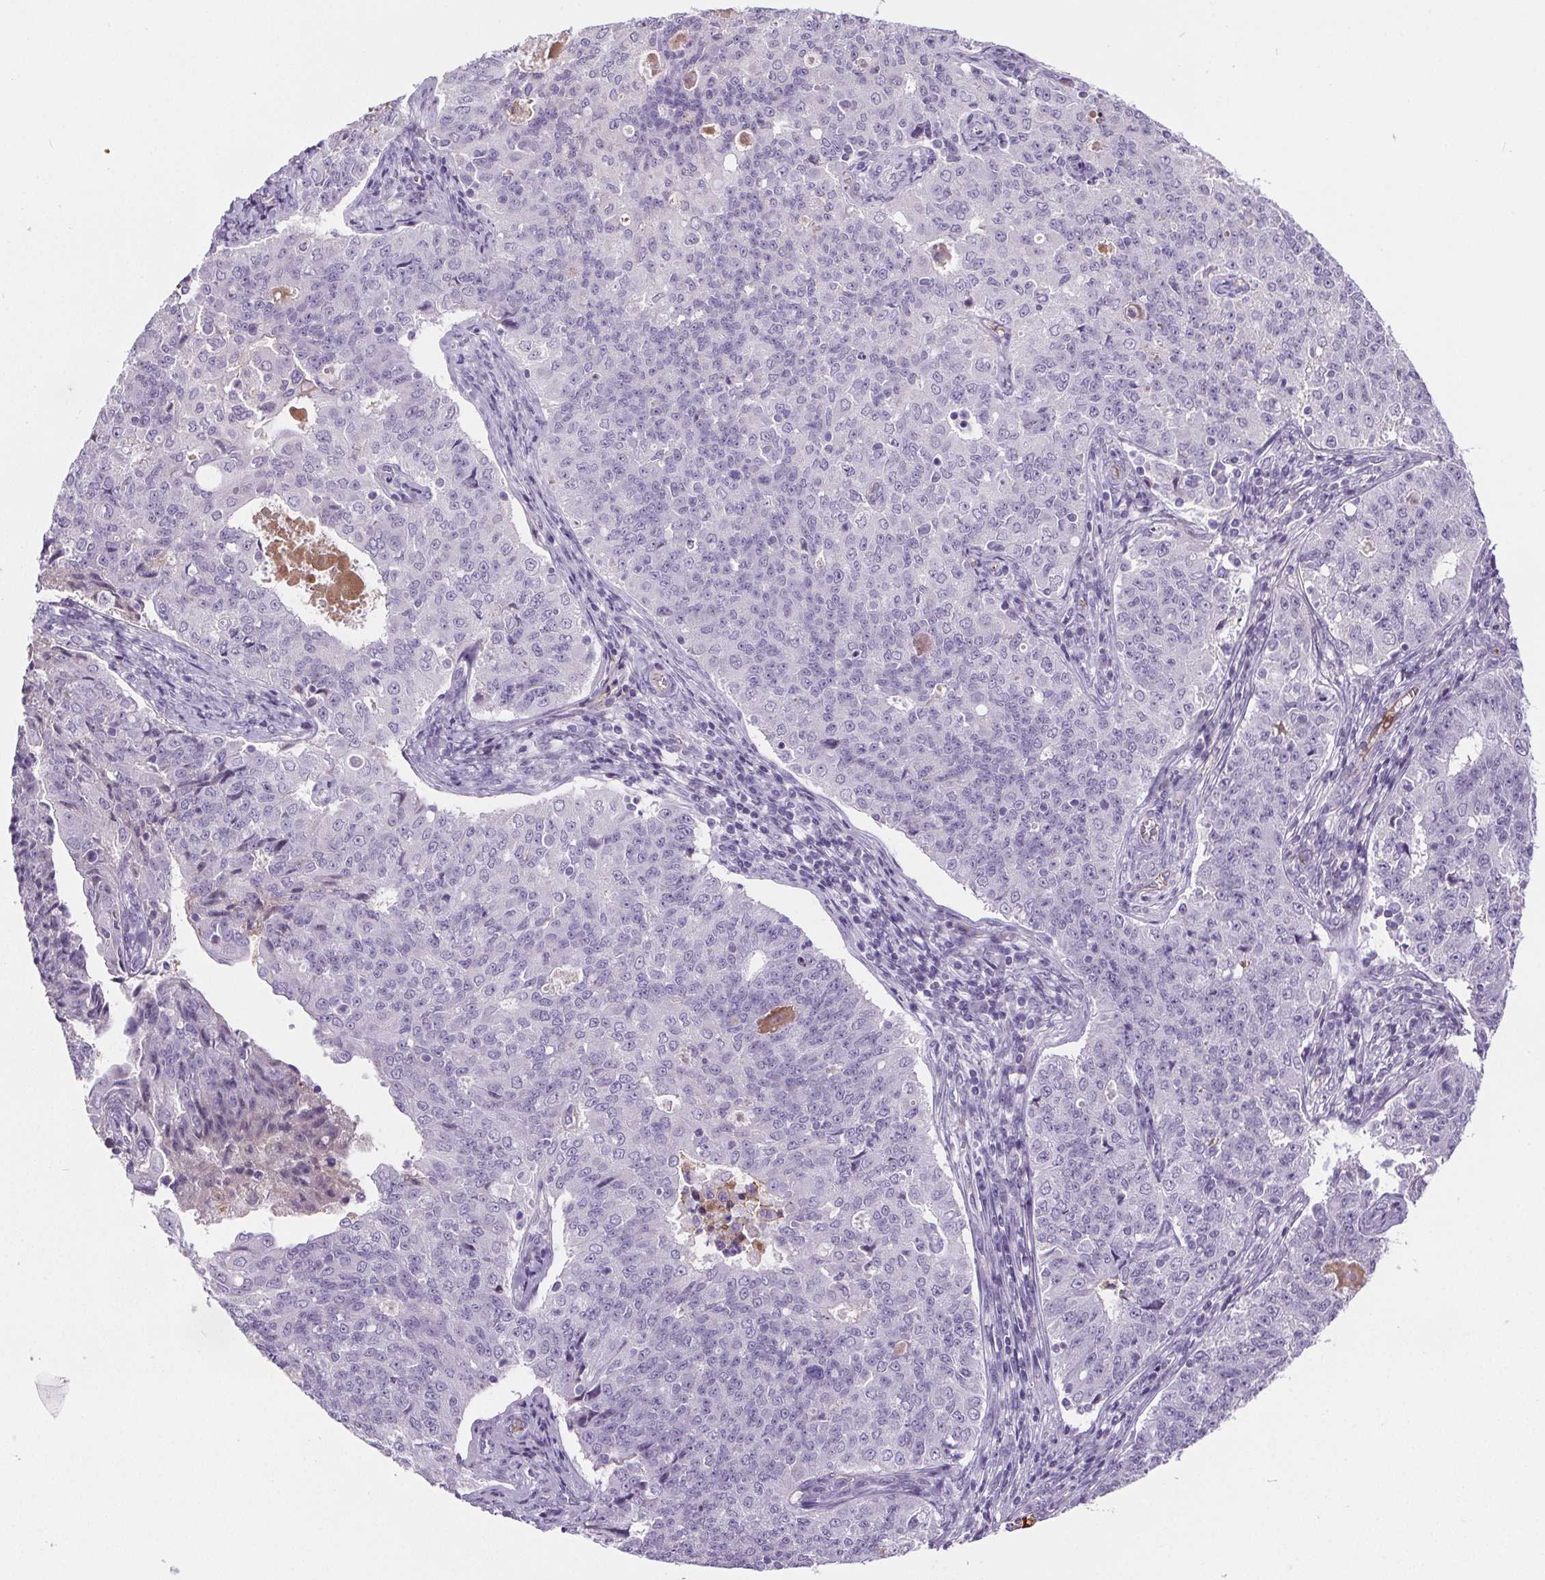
{"staining": {"intensity": "negative", "quantity": "none", "location": "none"}, "tissue": "endometrial cancer", "cell_type": "Tumor cells", "image_type": "cancer", "snomed": [{"axis": "morphology", "description": "Adenocarcinoma, NOS"}, {"axis": "topography", "description": "Endometrium"}], "caption": "Tumor cells are negative for brown protein staining in endometrial cancer.", "gene": "CD5L", "patient": {"sex": "female", "age": 43}}